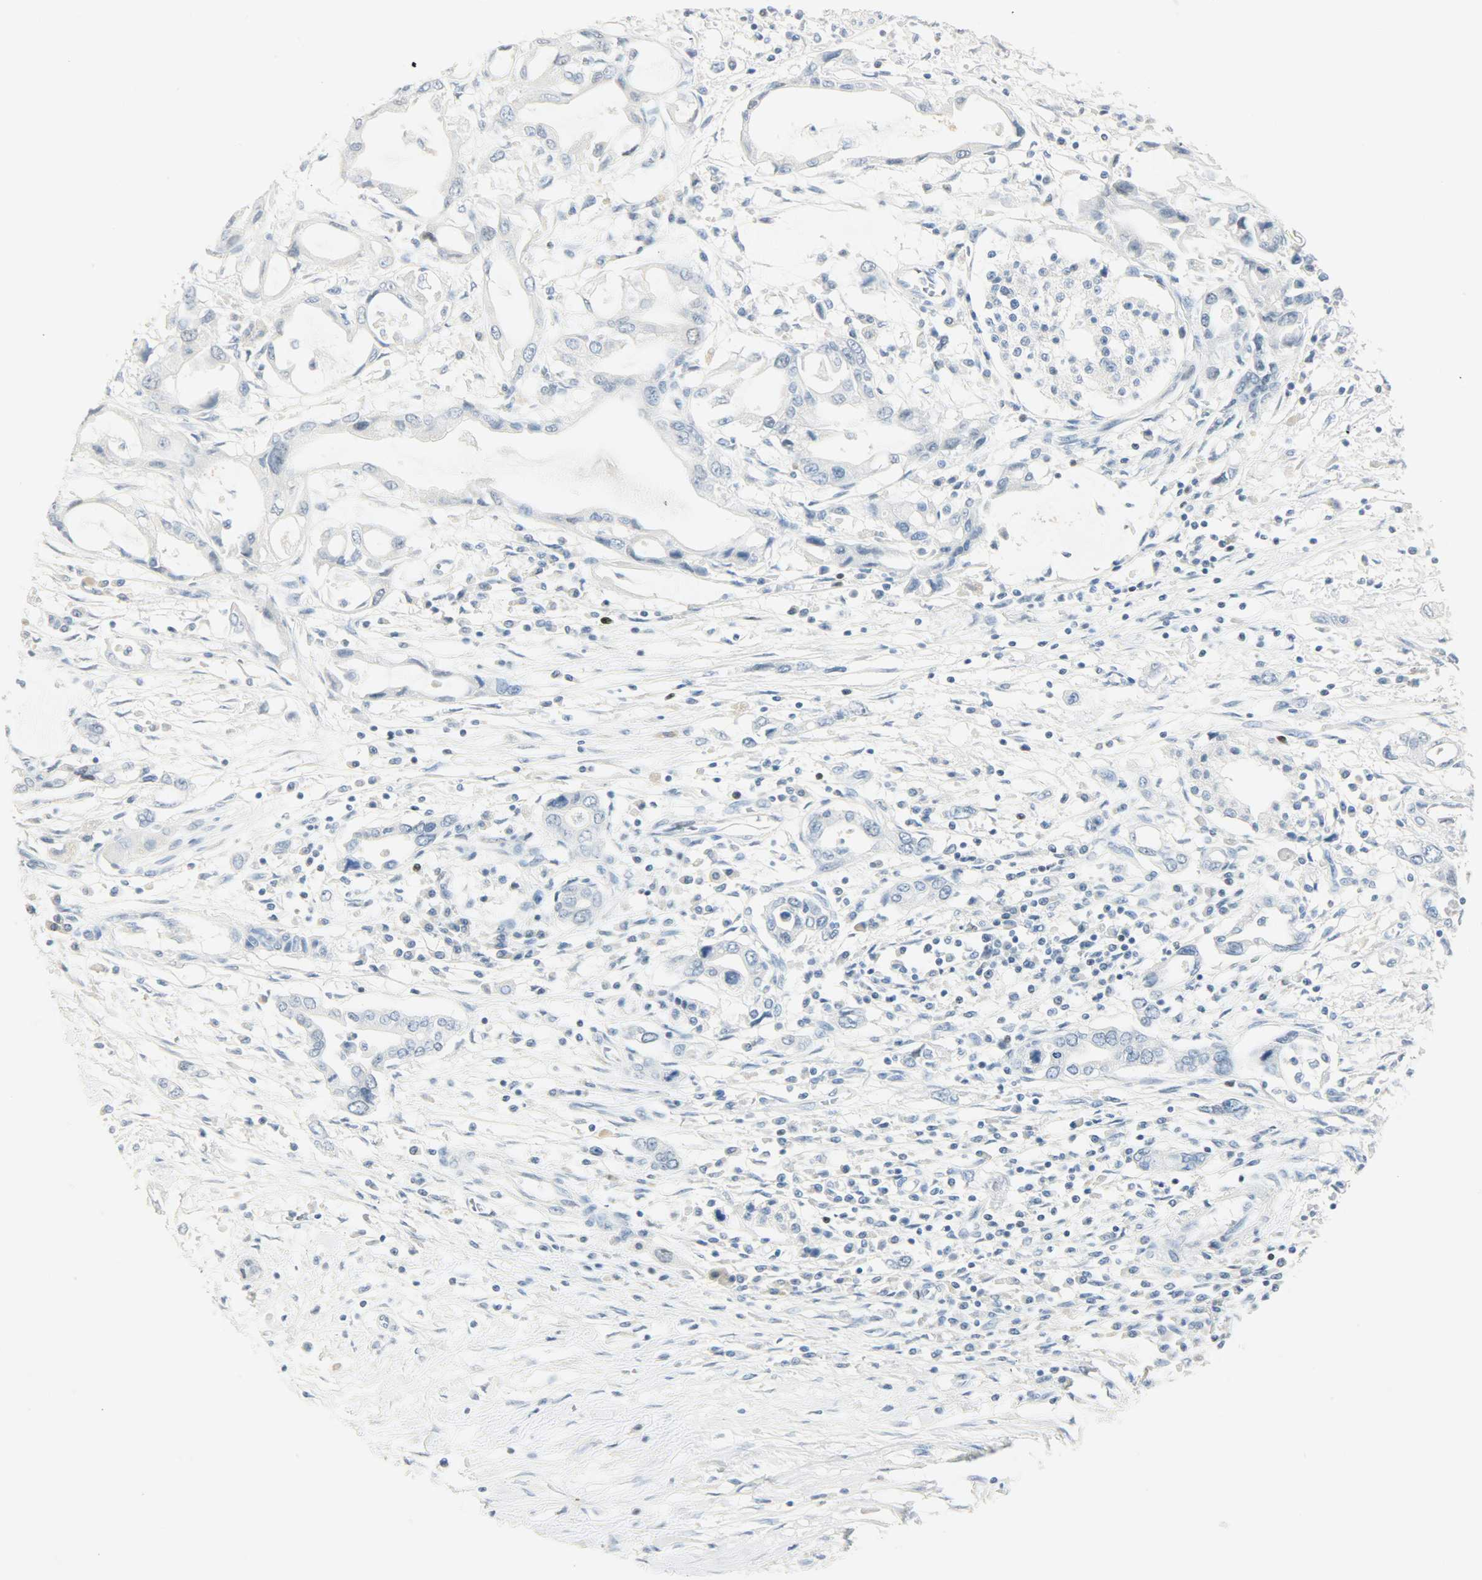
{"staining": {"intensity": "negative", "quantity": "none", "location": "none"}, "tissue": "pancreatic cancer", "cell_type": "Tumor cells", "image_type": "cancer", "snomed": [{"axis": "morphology", "description": "Adenocarcinoma, NOS"}, {"axis": "topography", "description": "Pancreas"}], "caption": "A histopathology image of human pancreatic cancer is negative for staining in tumor cells.", "gene": "HELLS", "patient": {"sex": "female", "age": 57}}